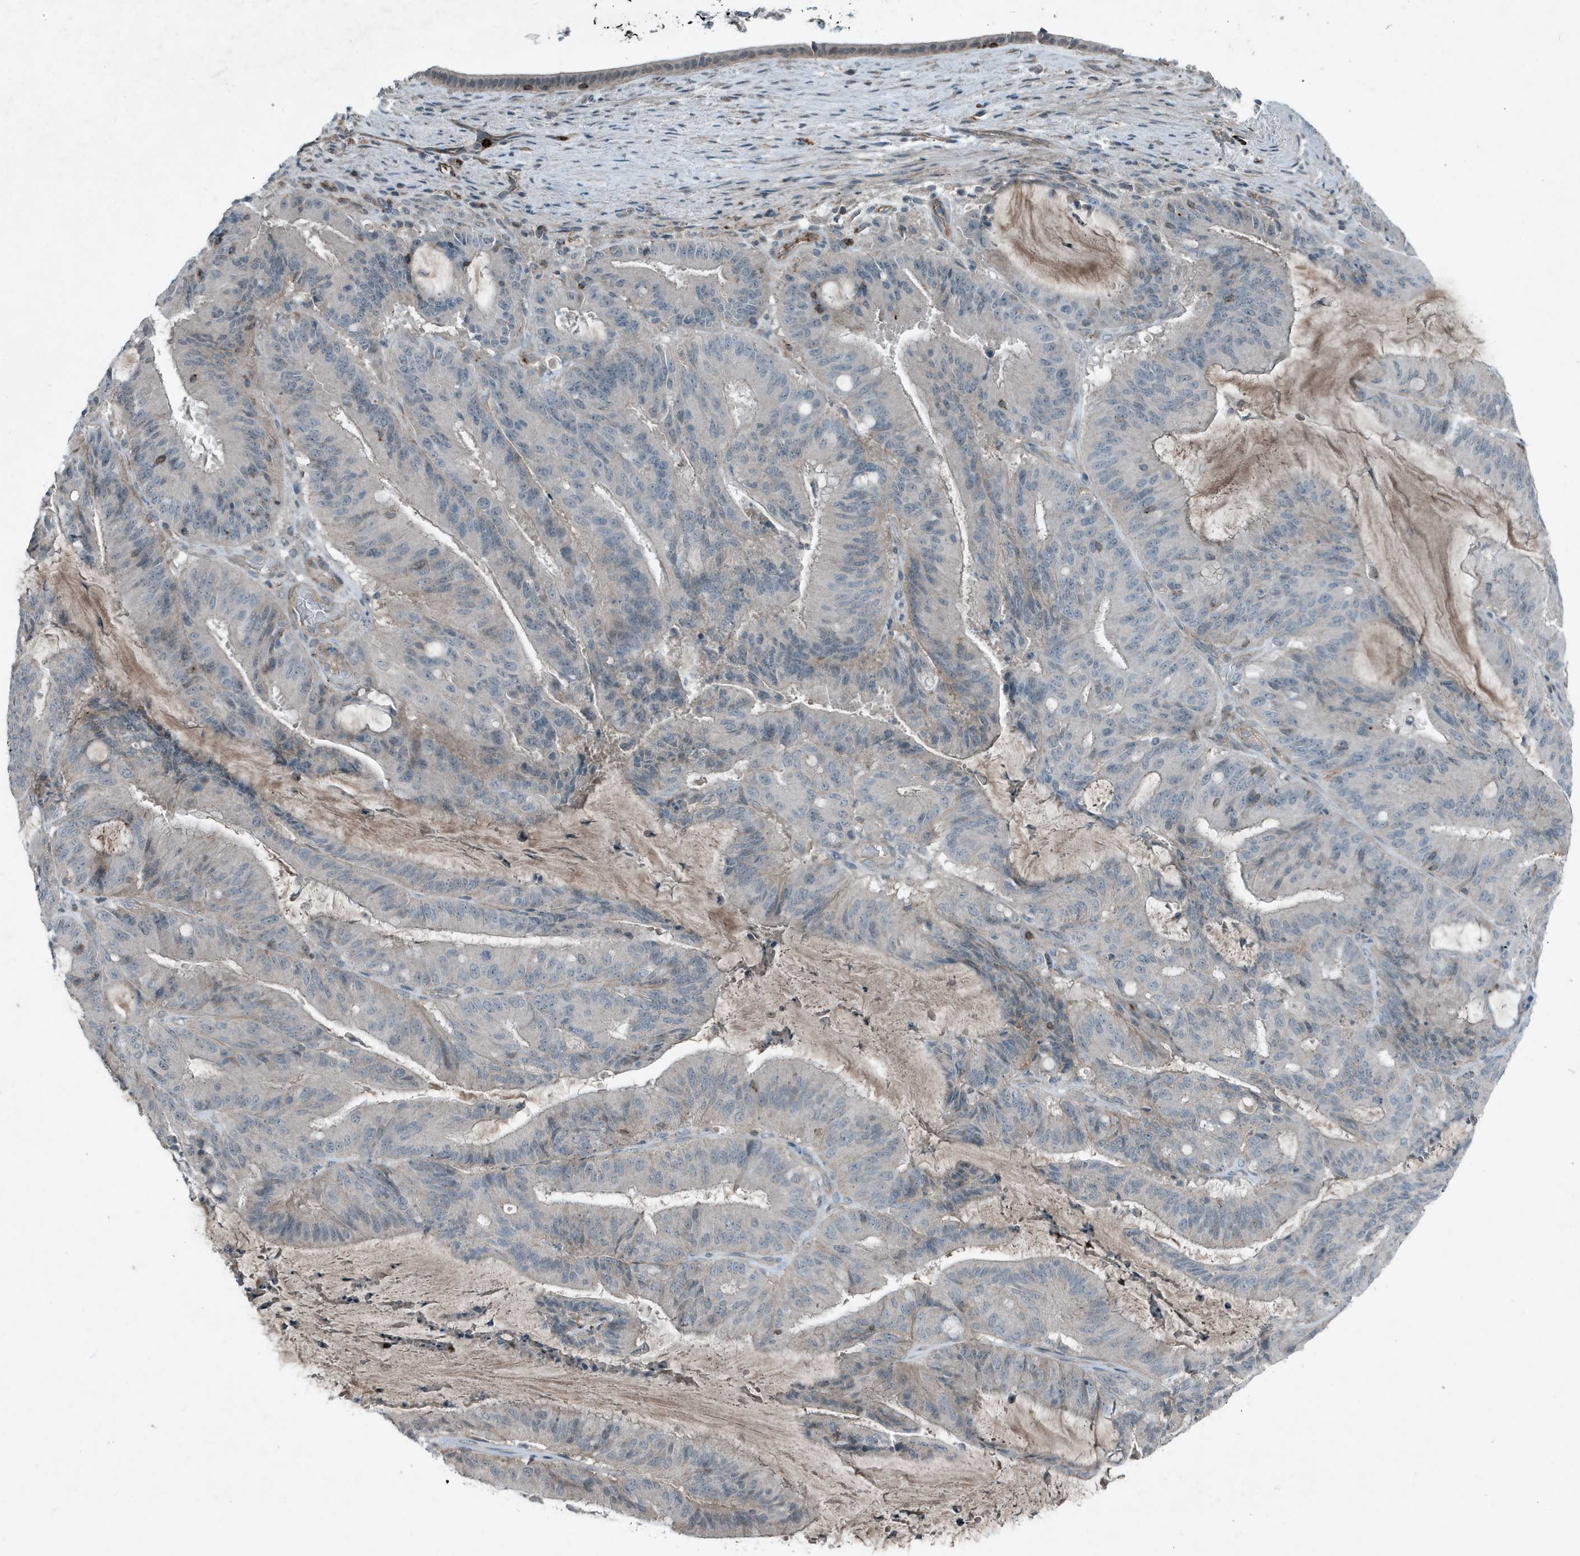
{"staining": {"intensity": "negative", "quantity": "none", "location": "none"}, "tissue": "liver cancer", "cell_type": "Tumor cells", "image_type": "cancer", "snomed": [{"axis": "morphology", "description": "Normal tissue, NOS"}, {"axis": "morphology", "description": "Cholangiocarcinoma"}, {"axis": "topography", "description": "Liver"}, {"axis": "topography", "description": "Peripheral nerve tissue"}], "caption": "IHC micrograph of human liver cancer (cholangiocarcinoma) stained for a protein (brown), which shows no expression in tumor cells.", "gene": "DAPP1", "patient": {"sex": "female", "age": 73}}